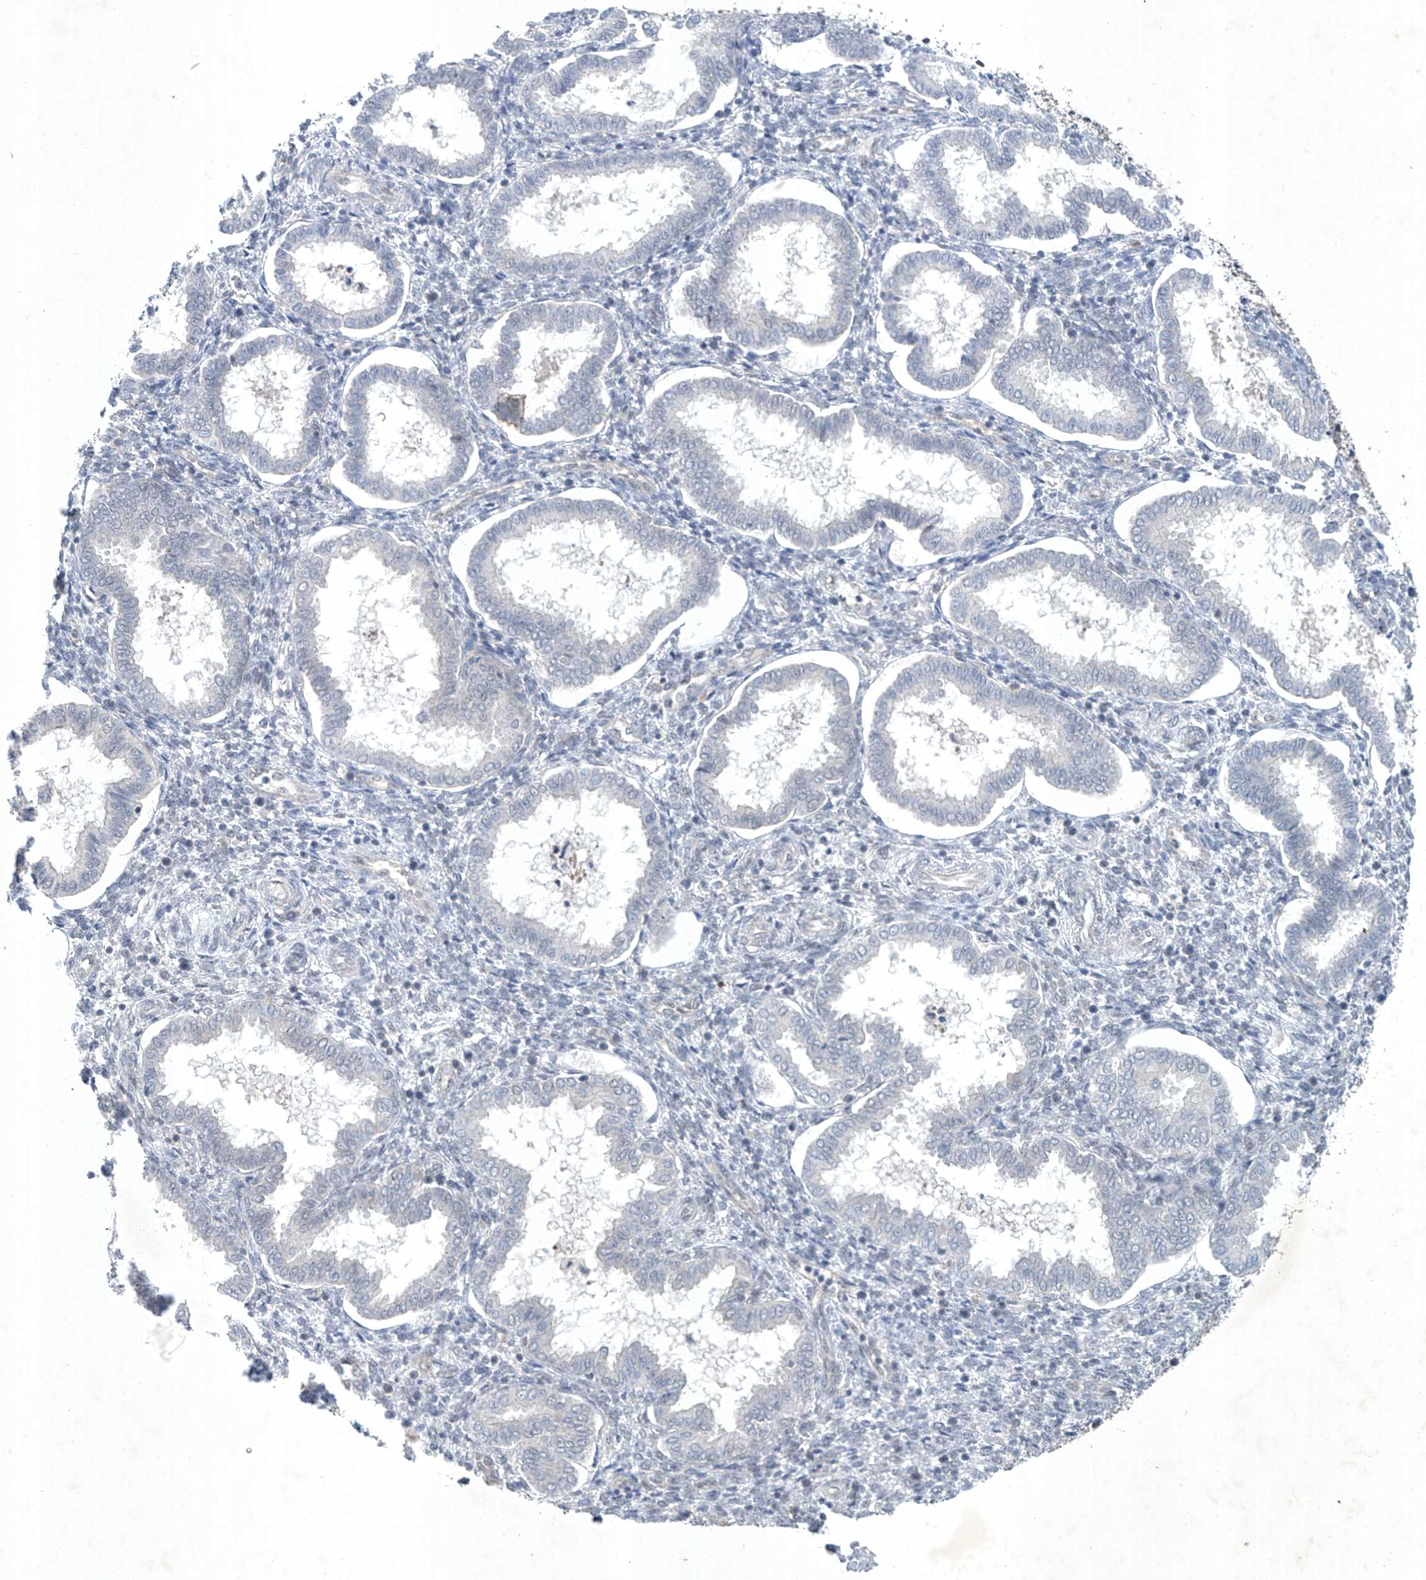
{"staining": {"intensity": "negative", "quantity": "none", "location": "none"}, "tissue": "endometrium", "cell_type": "Cells in endometrial stroma", "image_type": "normal", "snomed": [{"axis": "morphology", "description": "Normal tissue, NOS"}, {"axis": "topography", "description": "Endometrium"}], "caption": "Cells in endometrial stroma show no significant positivity in benign endometrium. (Brightfield microscopy of DAB (3,3'-diaminobenzidine) immunohistochemistry at high magnification).", "gene": "TAF8", "patient": {"sex": "female", "age": 24}}